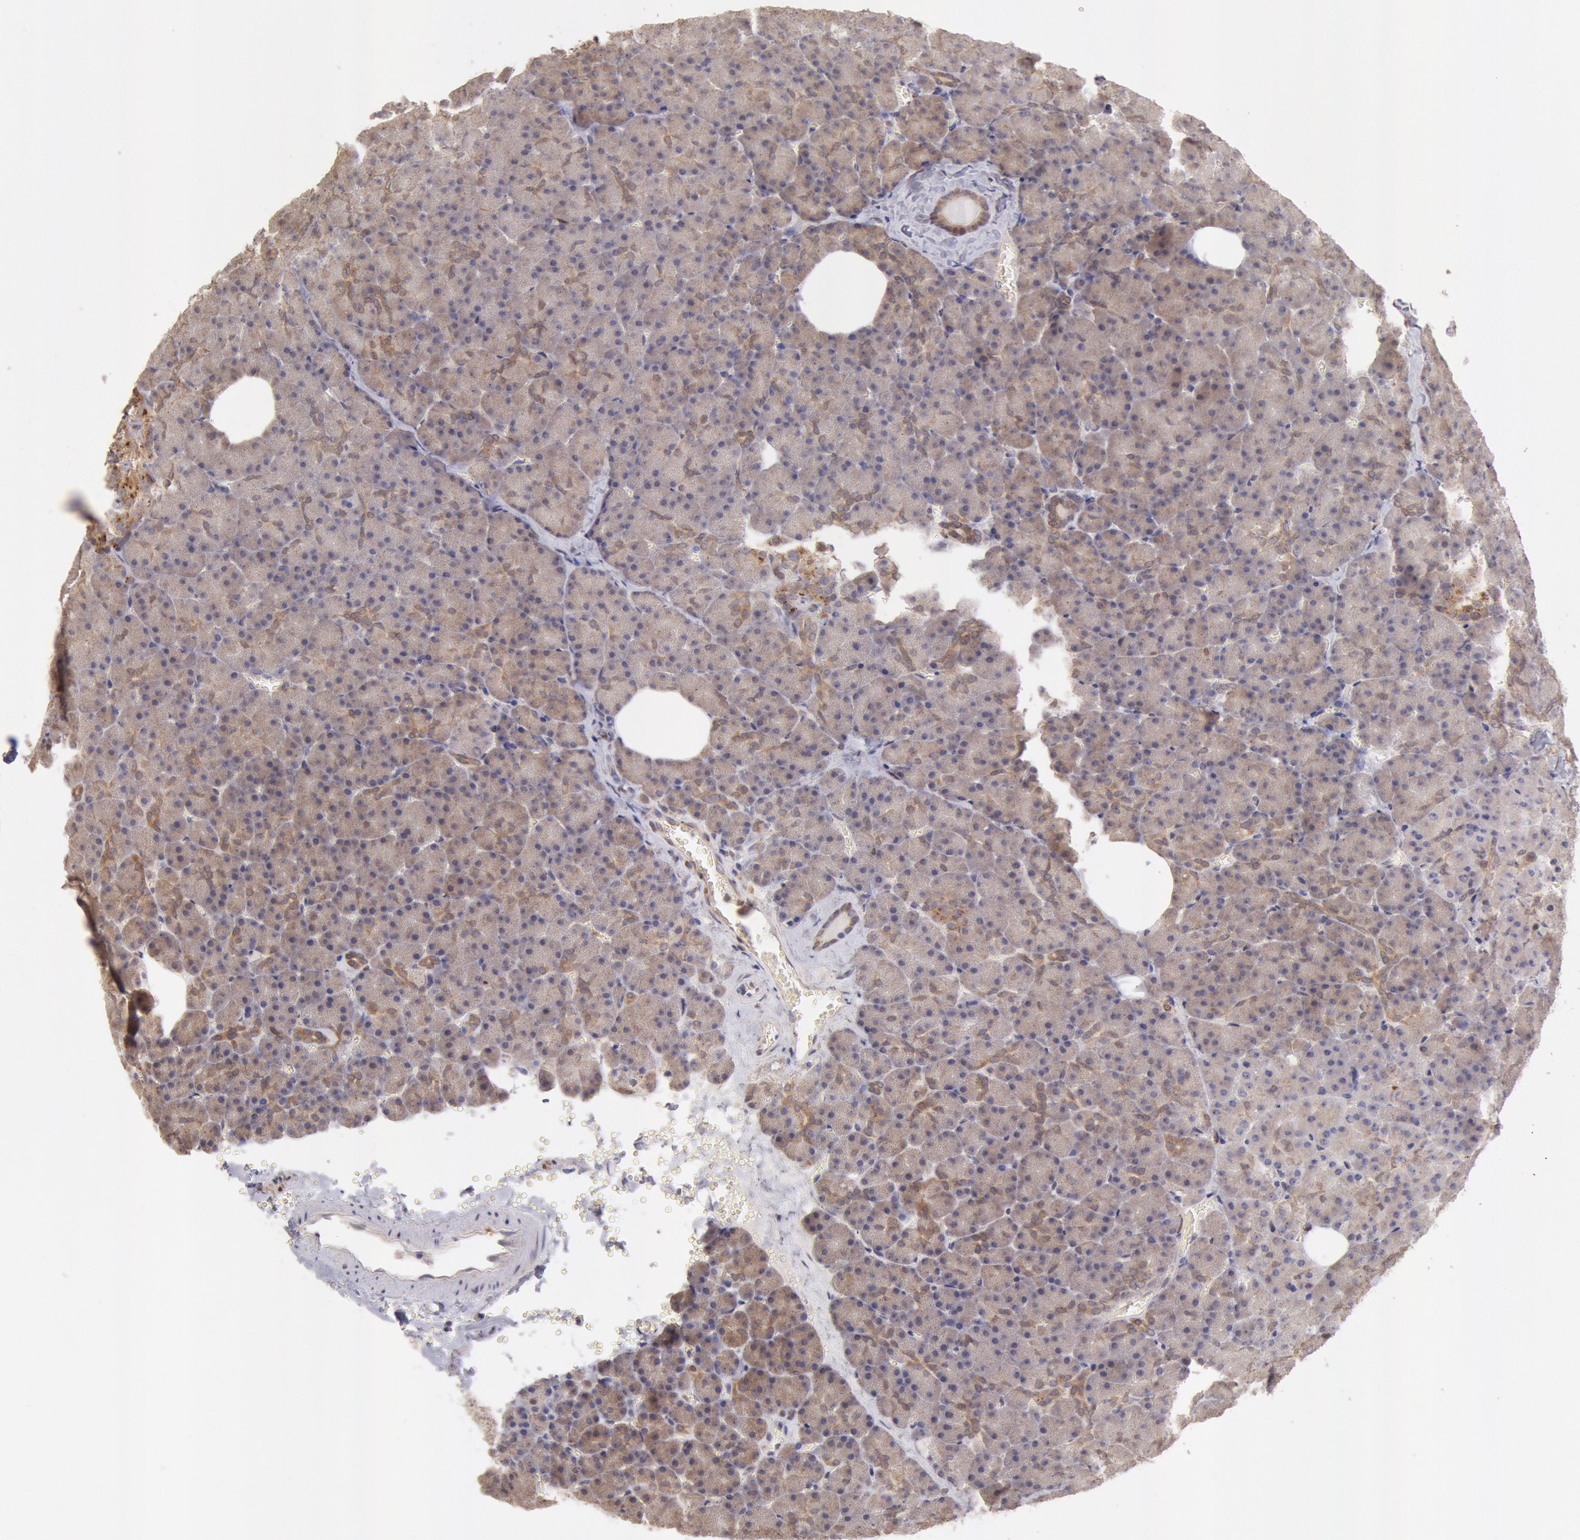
{"staining": {"intensity": "weak", "quantity": ">75%", "location": "cytoplasmic/membranous"}, "tissue": "pancreas", "cell_type": "Exocrine glandular cells", "image_type": "normal", "snomed": [{"axis": "morphology", "description": "Normal tissue, NOS"}, {"axis": "topography", "description": "Pancreas"}], "caption": "The immunohistochemical stain labels weak cytoplasmic/membranous expression in exocrine glandular cells of benign pancreas.", "gene": "COMT", "patient": {"sex": "female", "age": 35}}